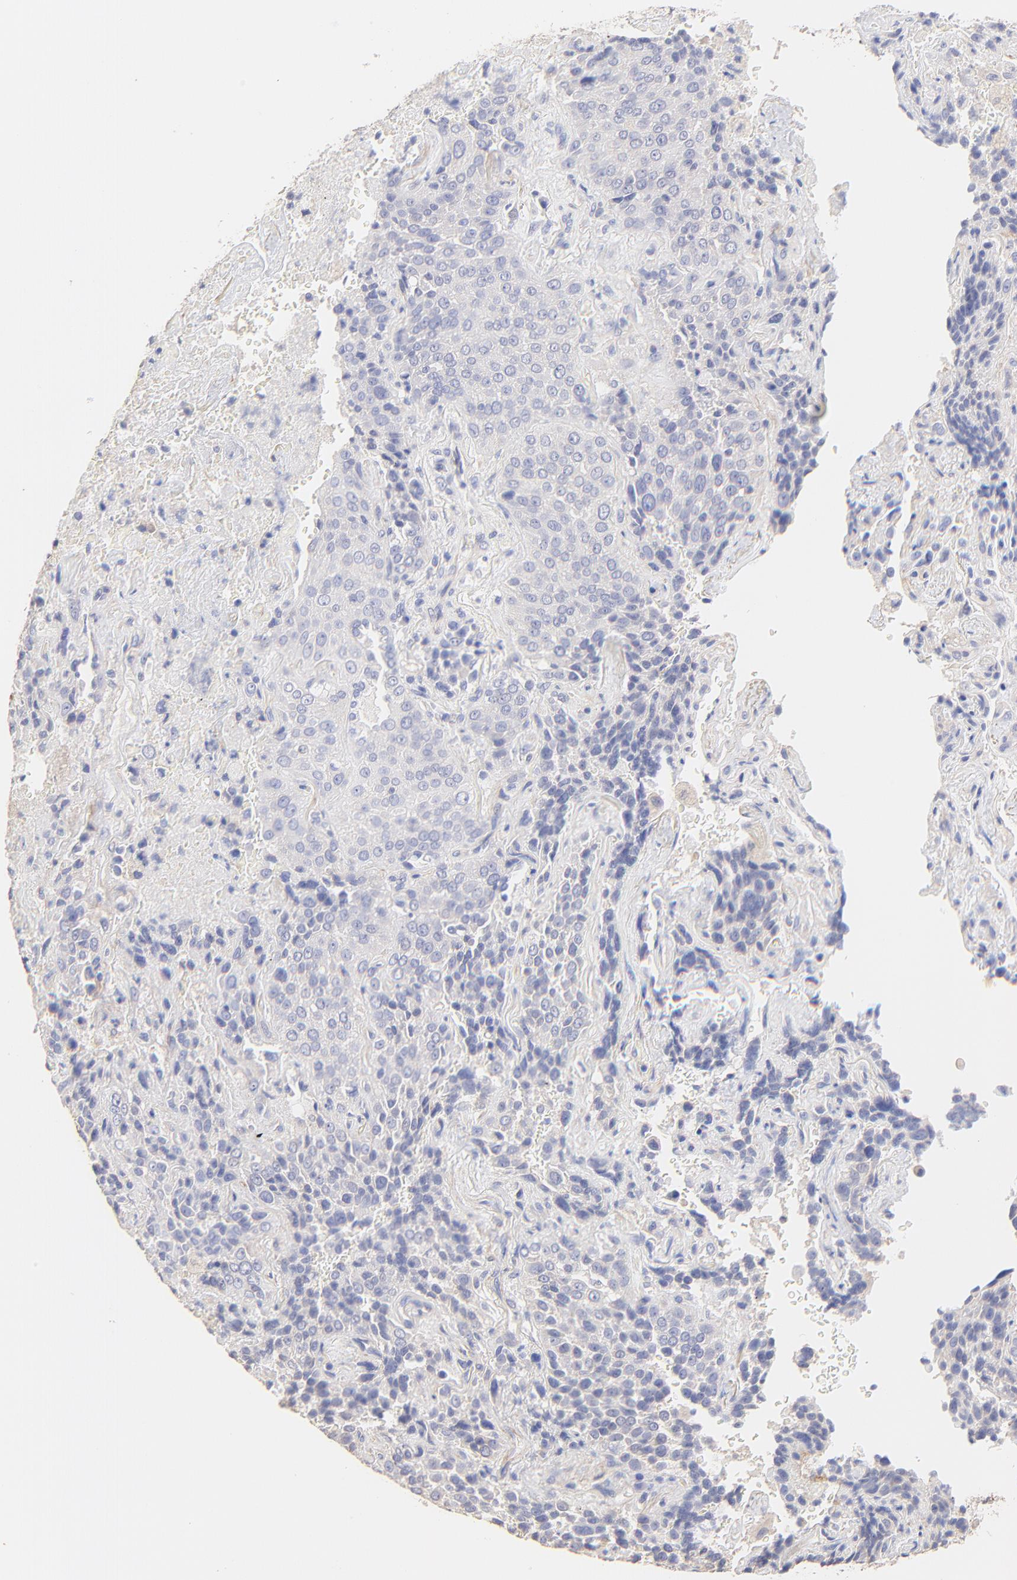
{"staining": {"intensity": "negative", "quantity": "none", "location": "none"}, "tissue": "lung cancer", "cell_type": "Tumor cells", "image_type": "cancer", "snomed": [{"axis": "morphology", "description": "Squamous cell carcinoma, NOS"}, {"axis": "topography", "description": "Lung"}], "caption": "This is an IHC photomicrograph of lung squamous cell carcinoma. There is no expression in tumor cells.", "gene": "ACTRT1", "patient": {"sex": "male", "age": 54}}